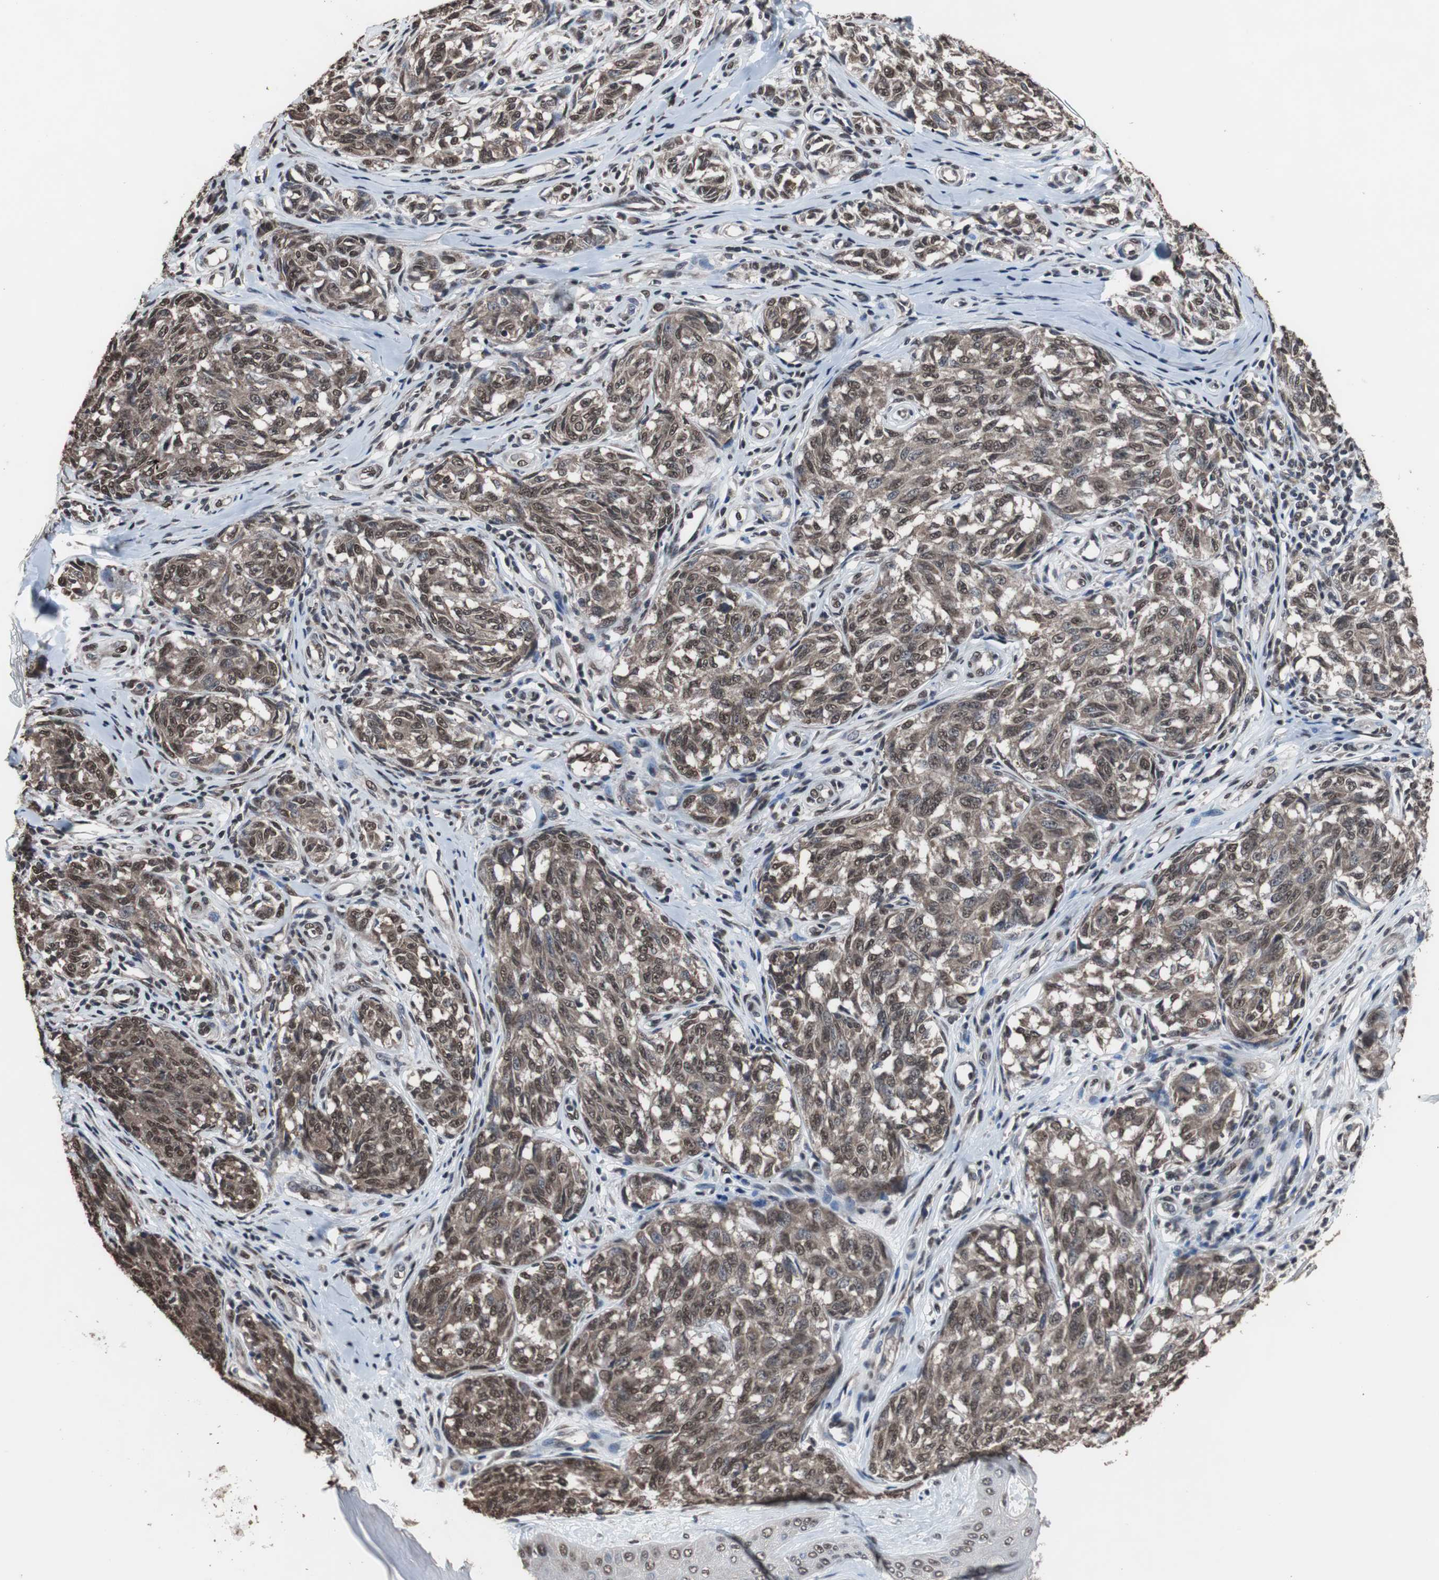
{"staining": {"intensity": "weak", "quantity": ">75%", "location": "cytoplasmic/membranous,nuclear"}, "tissue": "melanoma", "cell_type": "Tumor cells", "image_type": "cancer", "snomed": [{"axis": "morphology", "description": "Malignant melanoma, NOS"}, {"axis": "topography", "description": "Skin"}], "caption": "Malignant melanoma stained with a brown dye shows weak cytoplasmic/membranous and nuclear positive expression in about >75% of tumor cells.", "gene": "MED27", "patient": {"sex": "female", "age": 64}}